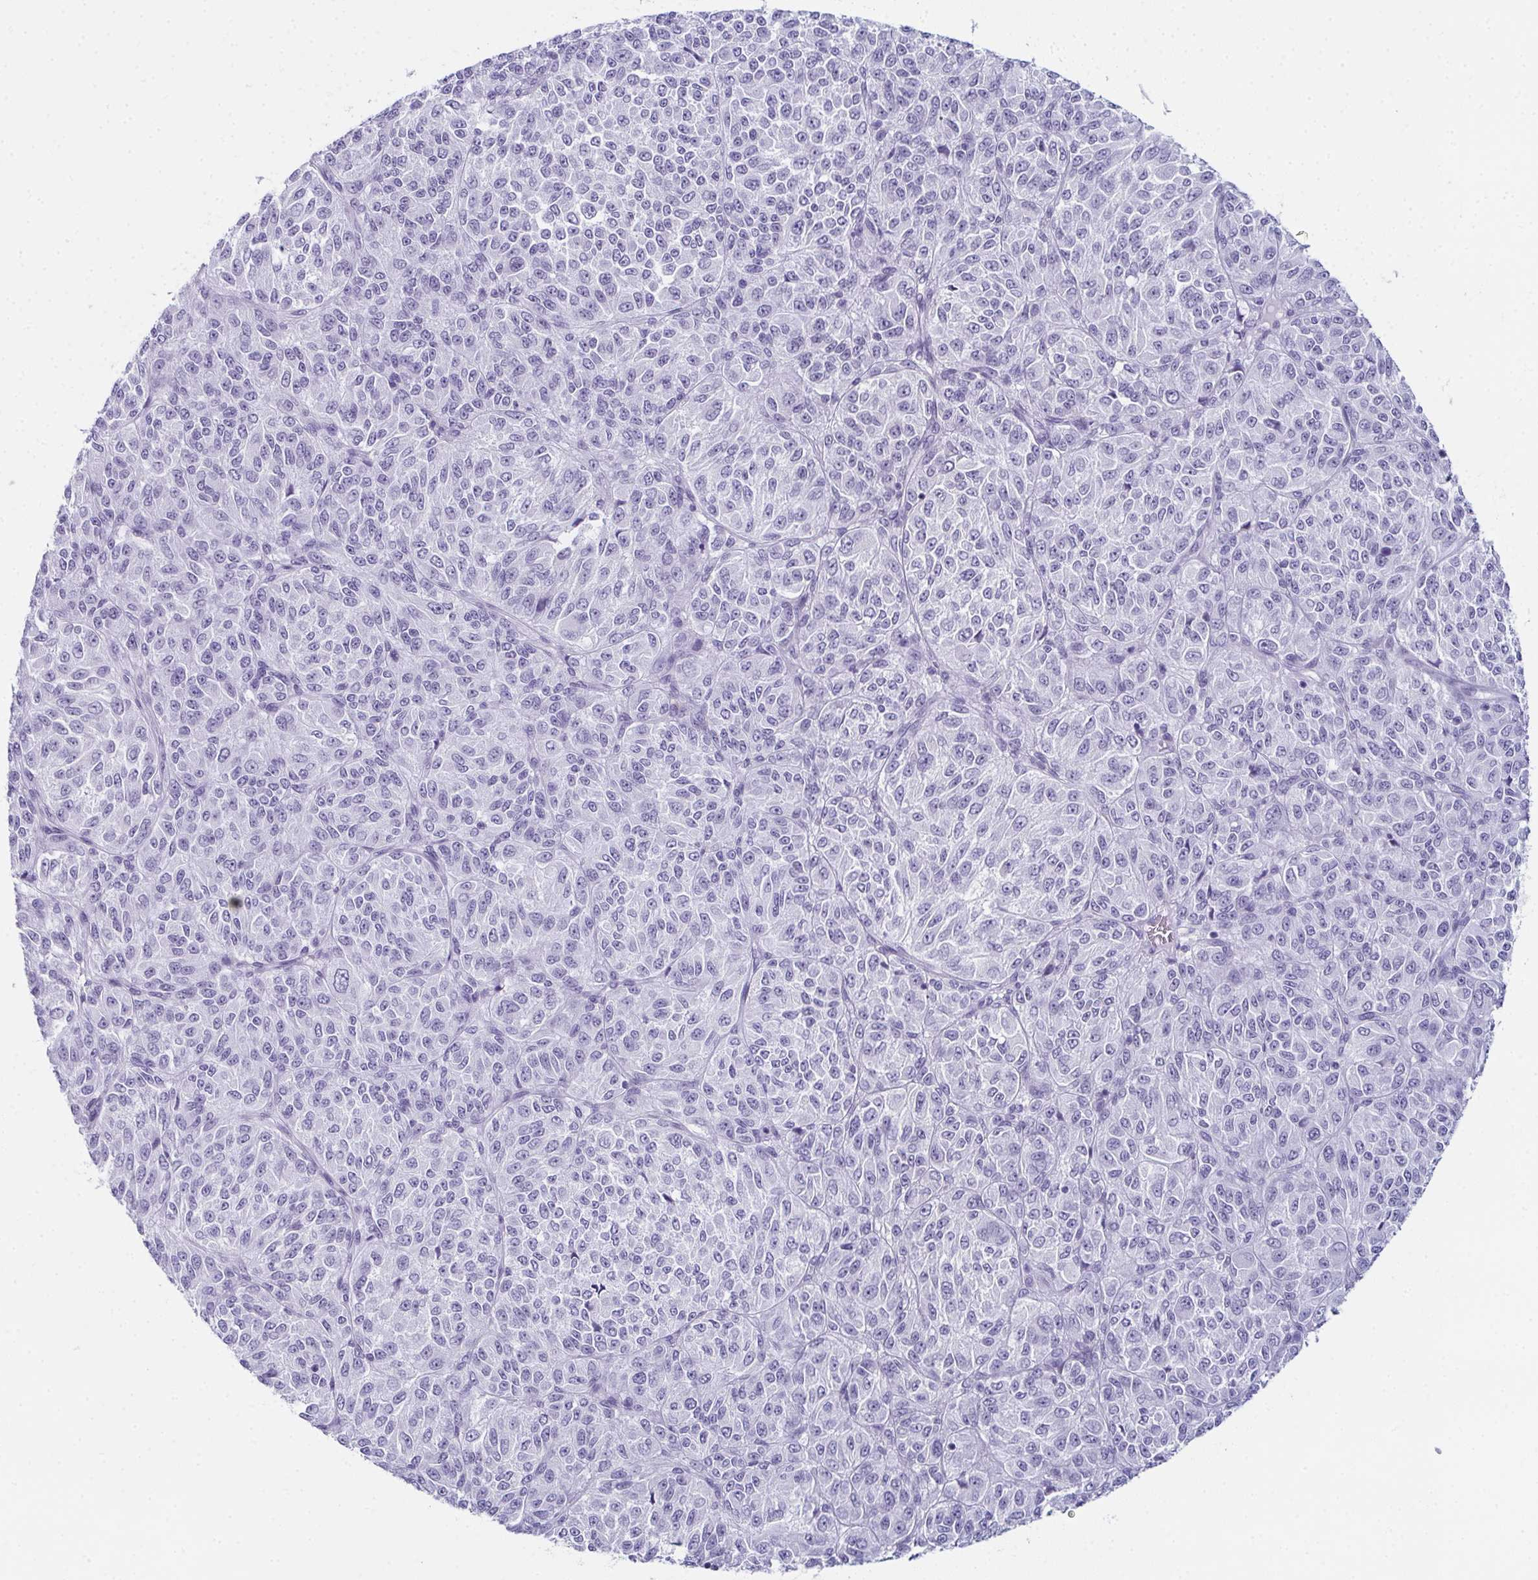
{"staining": {"intensity": "negative", "quantity": "none", "location": "none"}, "tissue": "melanoma", "cell_type": "Tumor cells", "image_type": "cancer", "snomed": [{"axis": "morphology", "description": "Malignant melanoma, Metastatic site"}, {"axis": "topography", "description": "Brain"}], "caption": "Immunohistochemical staining of melanoma shows no significant expression in tumor cells.", "gene": "ENKUR", "patient": {"sex": "female", "age": 56}}